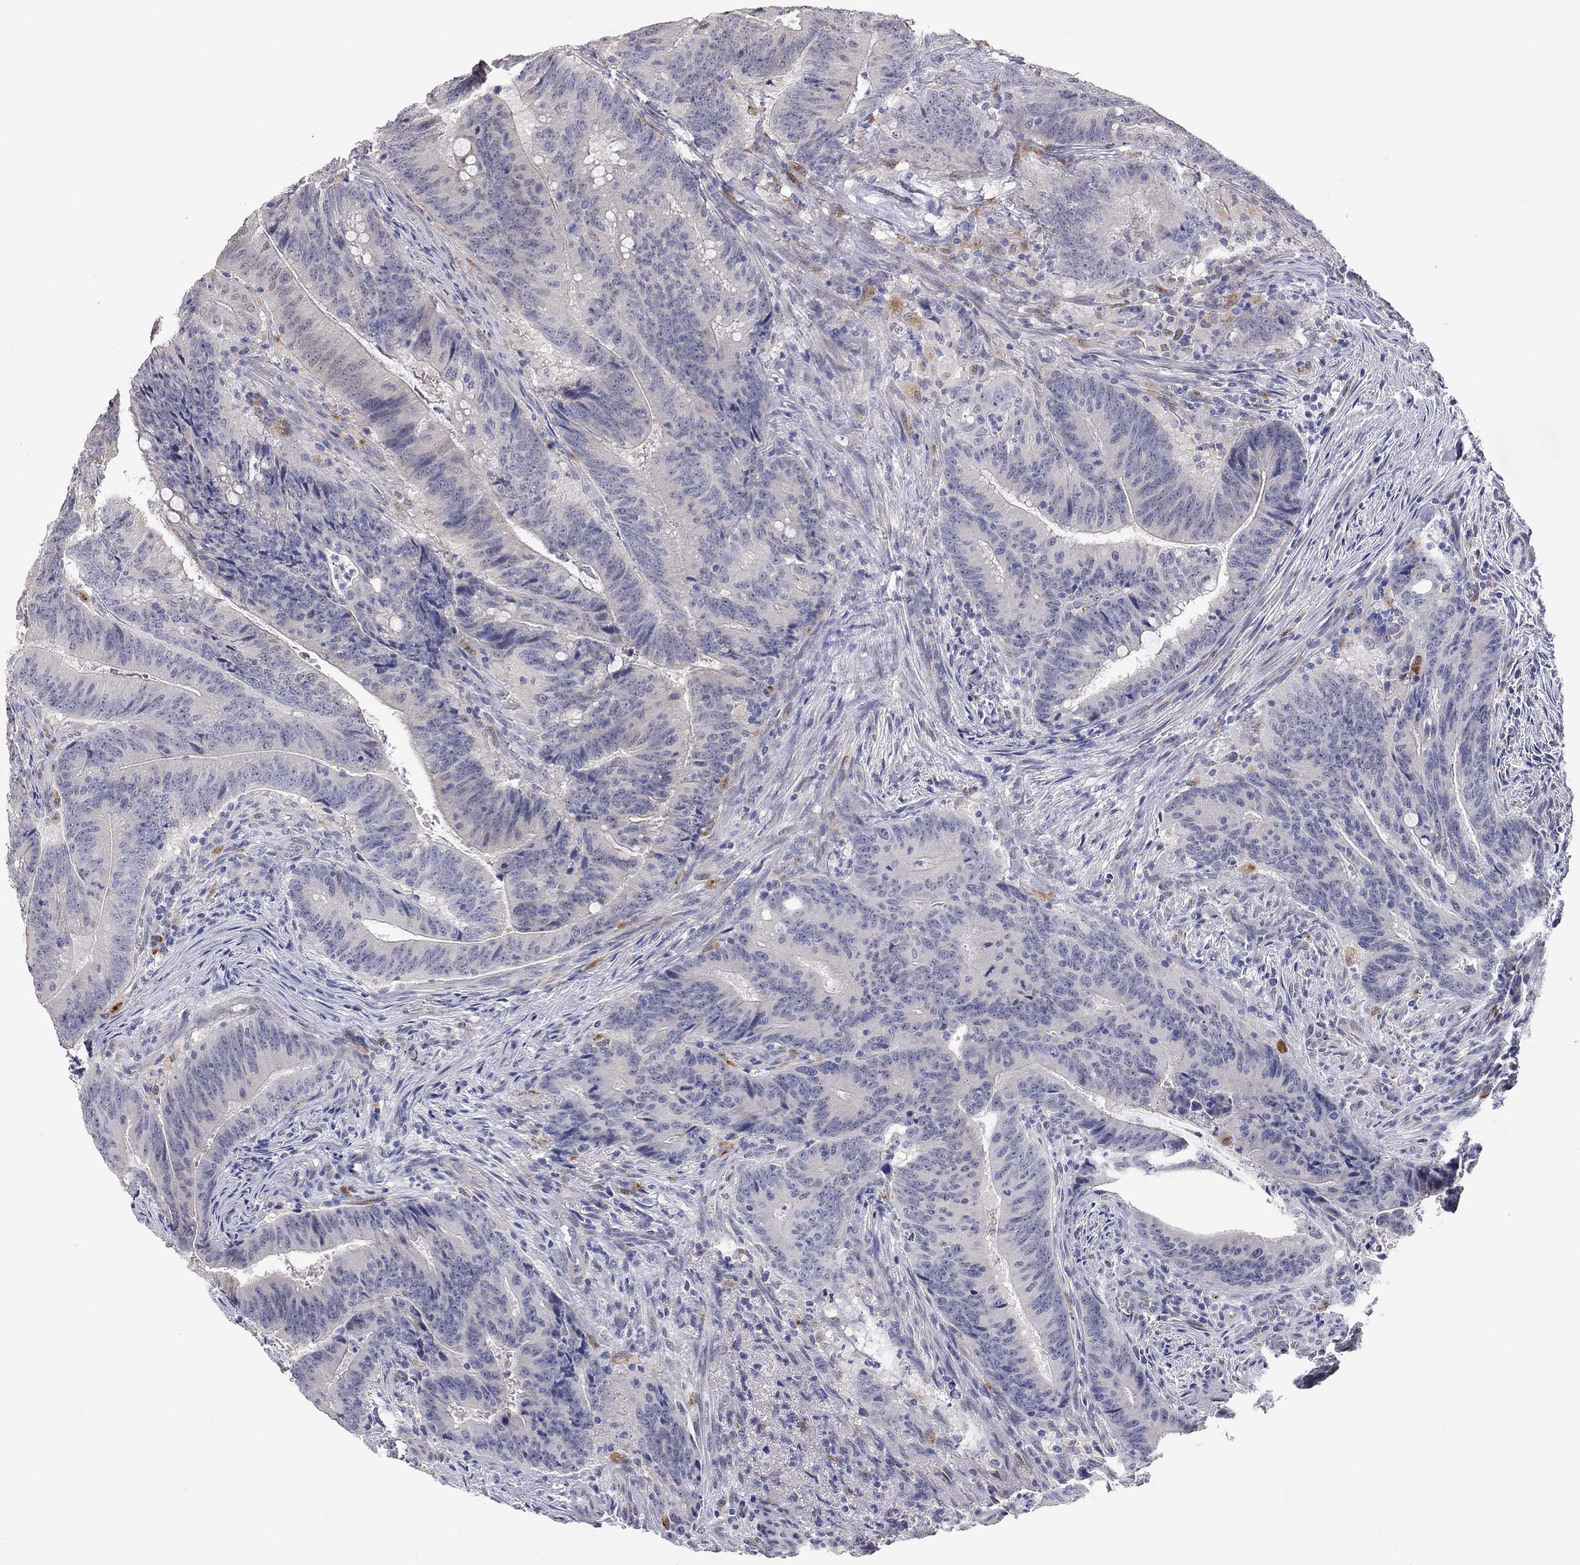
{"staining": {"intensity": "negative", "quantity": "none", "location": "none"}, "tissue": "colorectal cancer", "cell_type": "Tumor cells", "image_type": "cancer", "snomed": [{"axis": "morphology", "description": "Adenocarcinoma, NOS"}, {"axis": "topography", "description": "Colon"}], "caption": "Immunohistochemistry (IHC) of human colorectal cancer (adenocarcinoma) reveals no positivity in tumor cells.", "gene": "PAPSS2", "patient": {"sex": "female", "age": 87}}